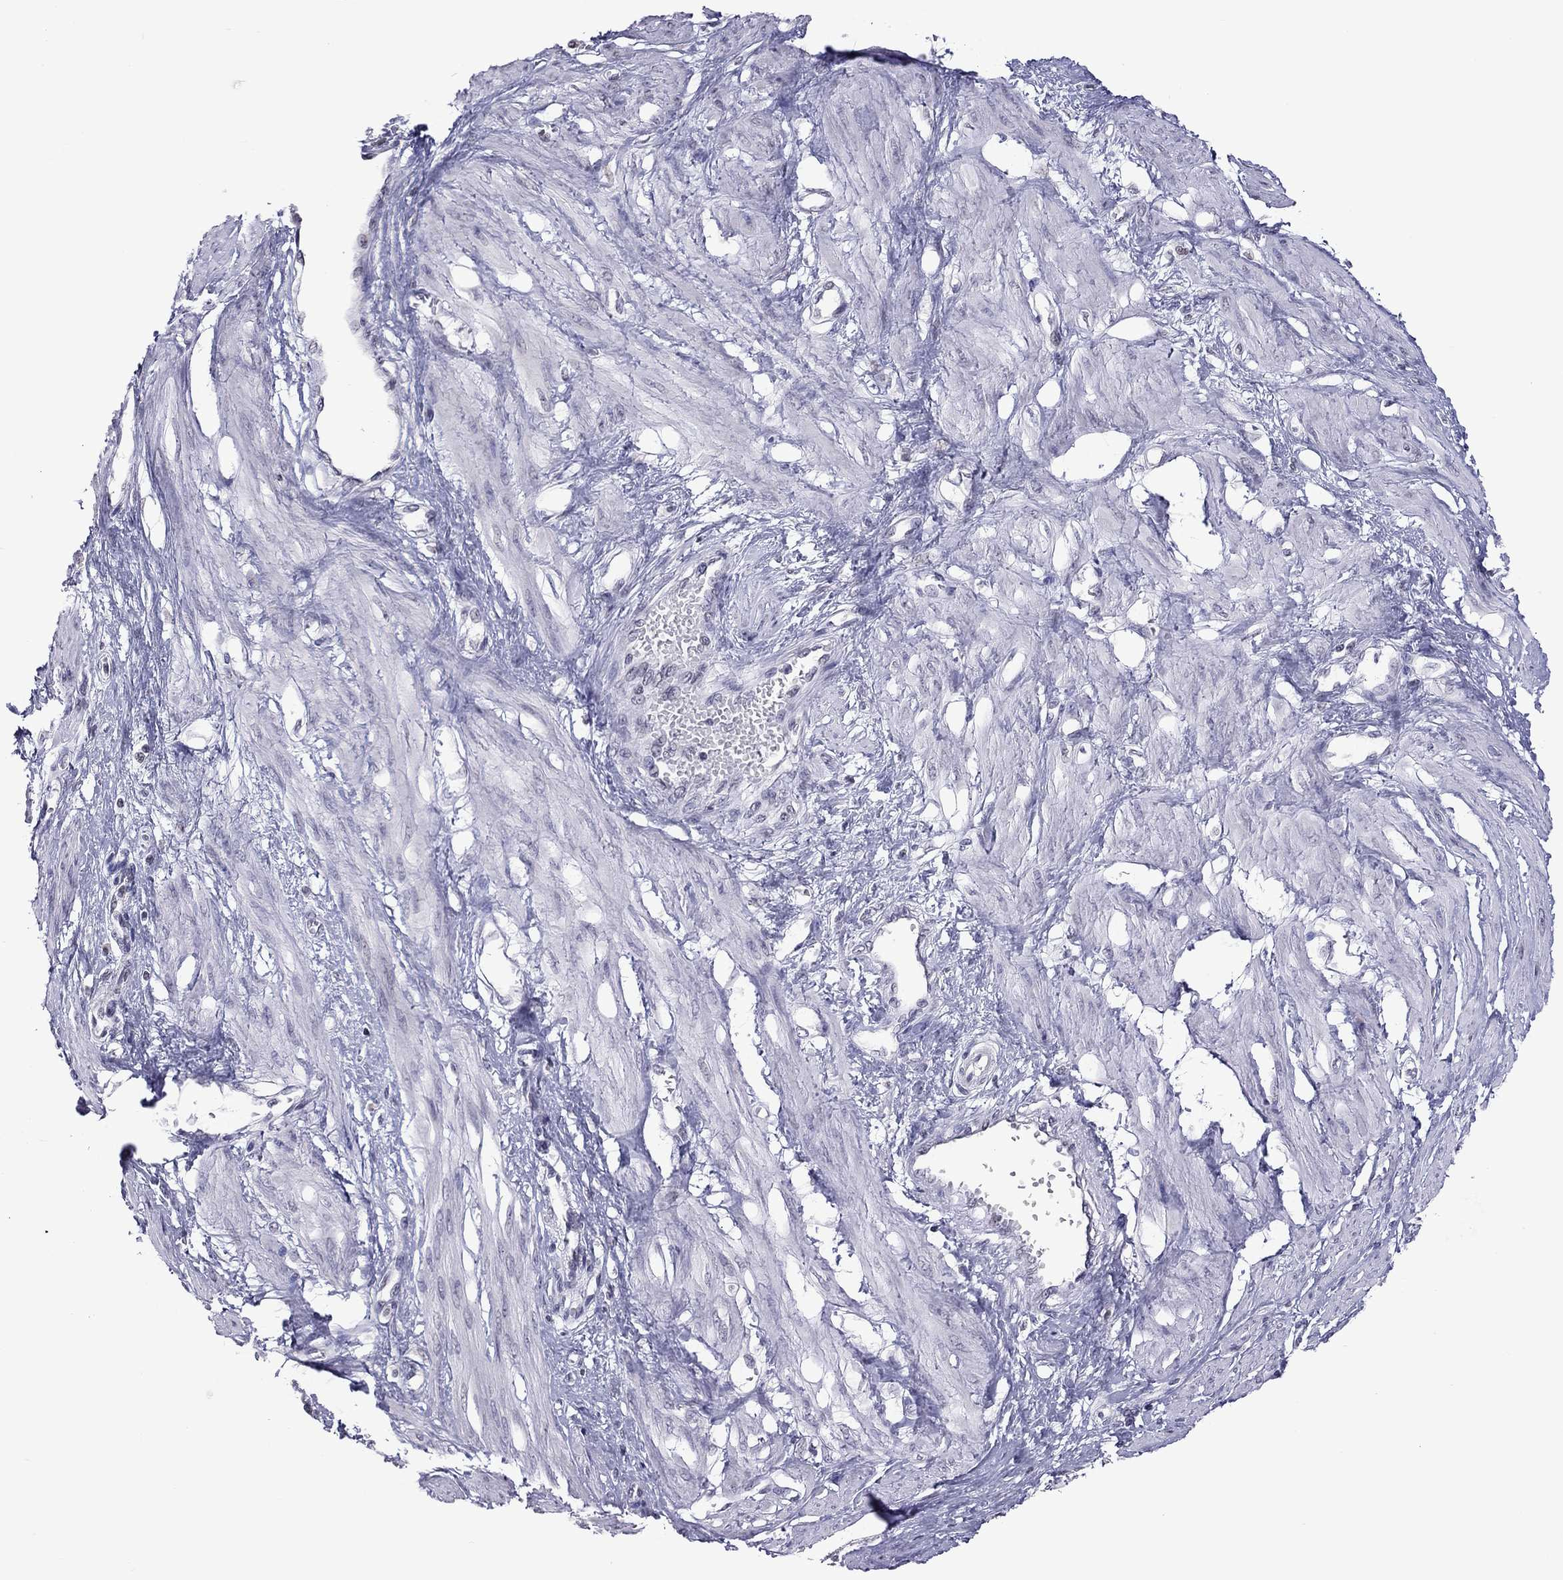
{"staining": {"intensity": "negative", "quantity": "none", "location": "none"}, "tissue": "smooth muscle", "cell_type": "Smooth muscle cells", "image_type": "normal", "snomed": [{"axis": "morphology", "description": "Normal tissue, NOS"}, {"axis": "topography", "description": "Smooth muscle"}, {"axis": "topography", "description": "Uterus"}], "caption": "A photomicrograph of human smooth muscle is negative for staining in smooth muscle cells. The staining is performed using DAB brown chromogen with nuclei counter-stained in using hematoxylin.", "gene": "PPP1R3A", "patient": {"sex": "female", "age": 39}}